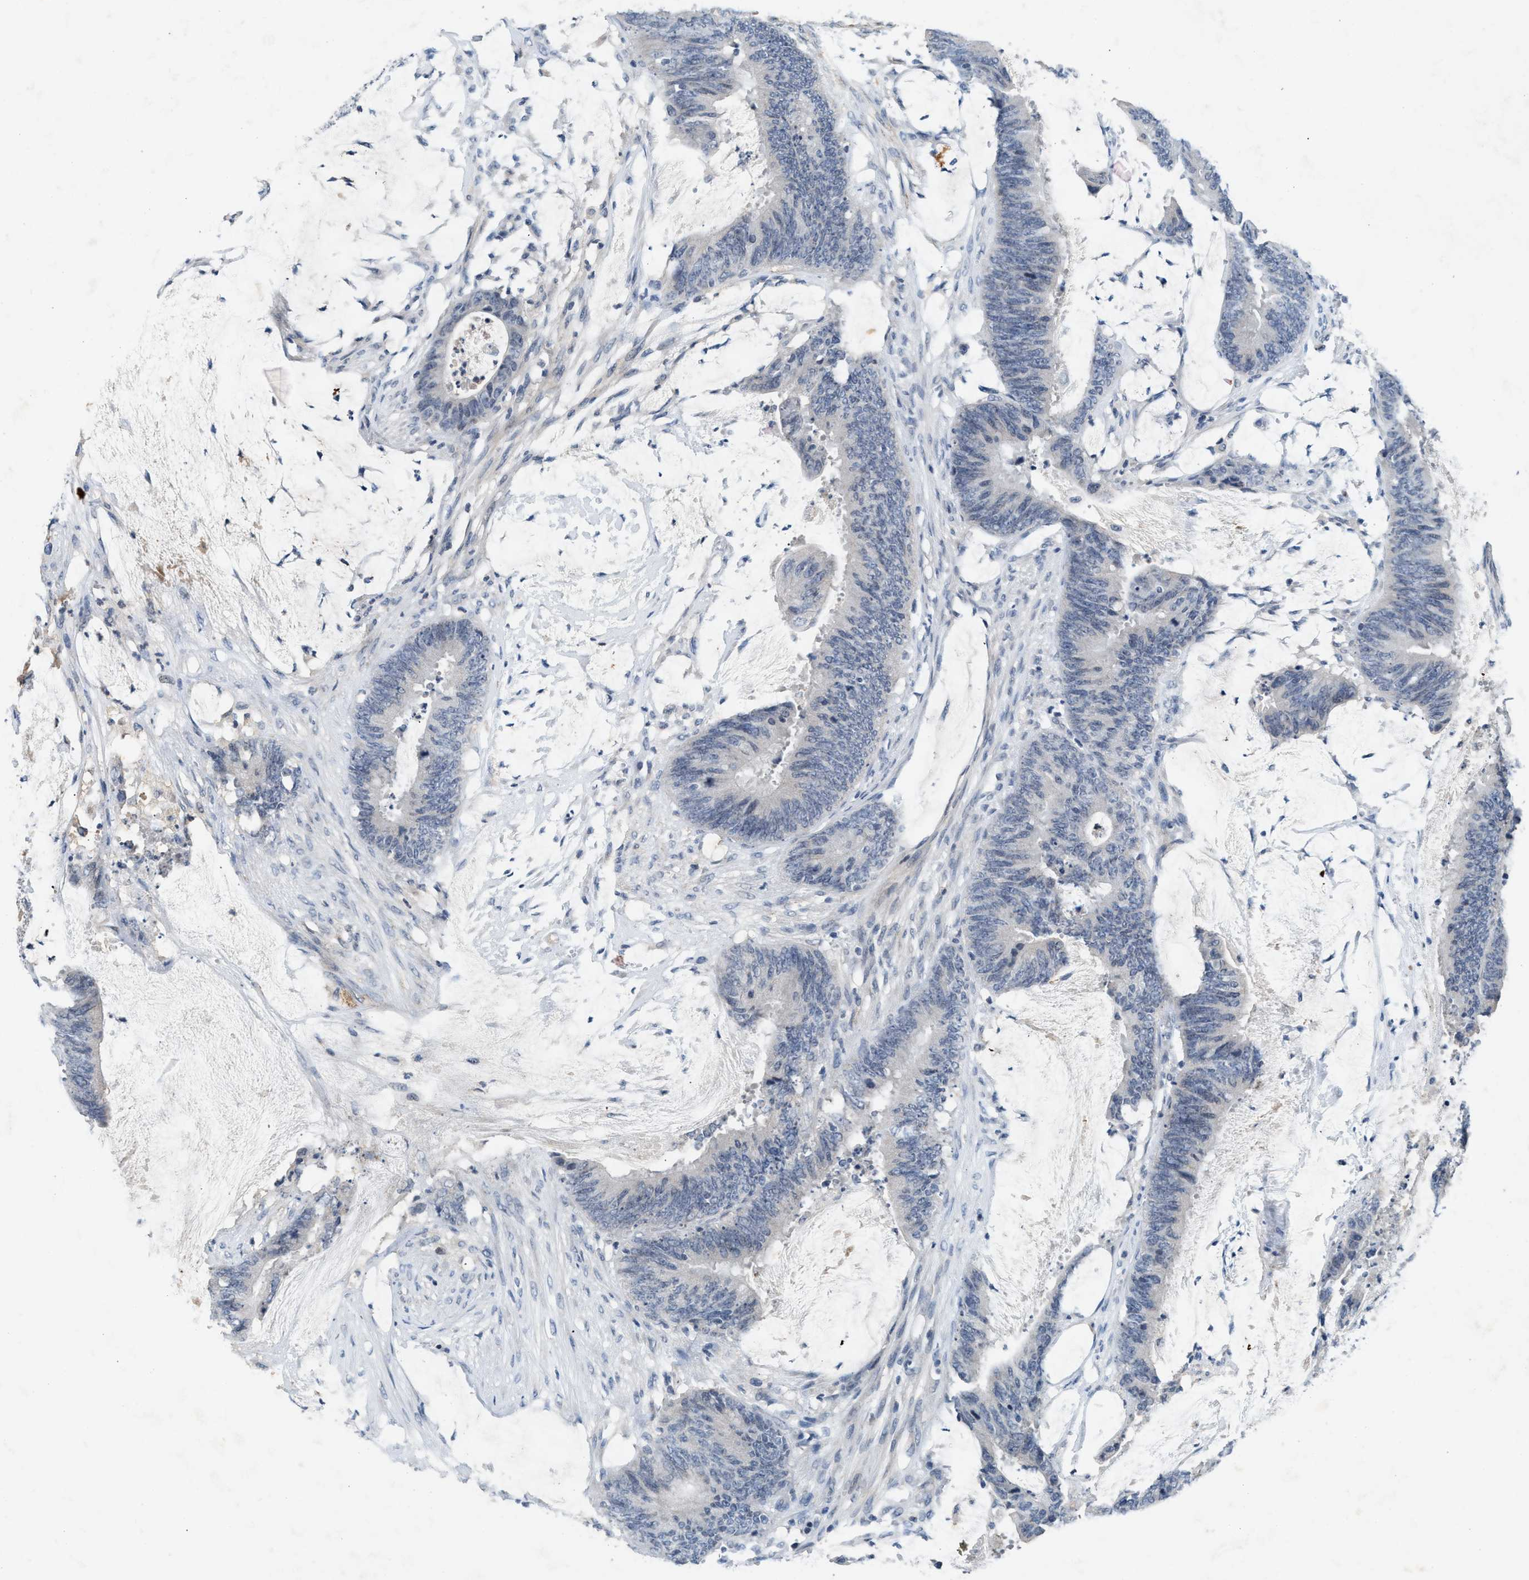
{"staining": {"intensity": "negative", "quantity": "none", "location": "none"}, "tissue": "colorectal cancer", "cell_type": "Tumor cells", "image_type": "cancer", "snomed": [{"axis": "morphology", "description": "Adenocarcinoma, NOS"}, {"axis": "topography", "description": "Rectum"}], "caption": "IHC micrograph of neoplastic tissue: adenocarcinoma (colorectal) stained with DAB (3,3'-diaminobenzidine) demonstrates no significant protein staining in tumor cells.", "gene": "SLC5A5", "patient": {"sex": "female", "age": 66}}